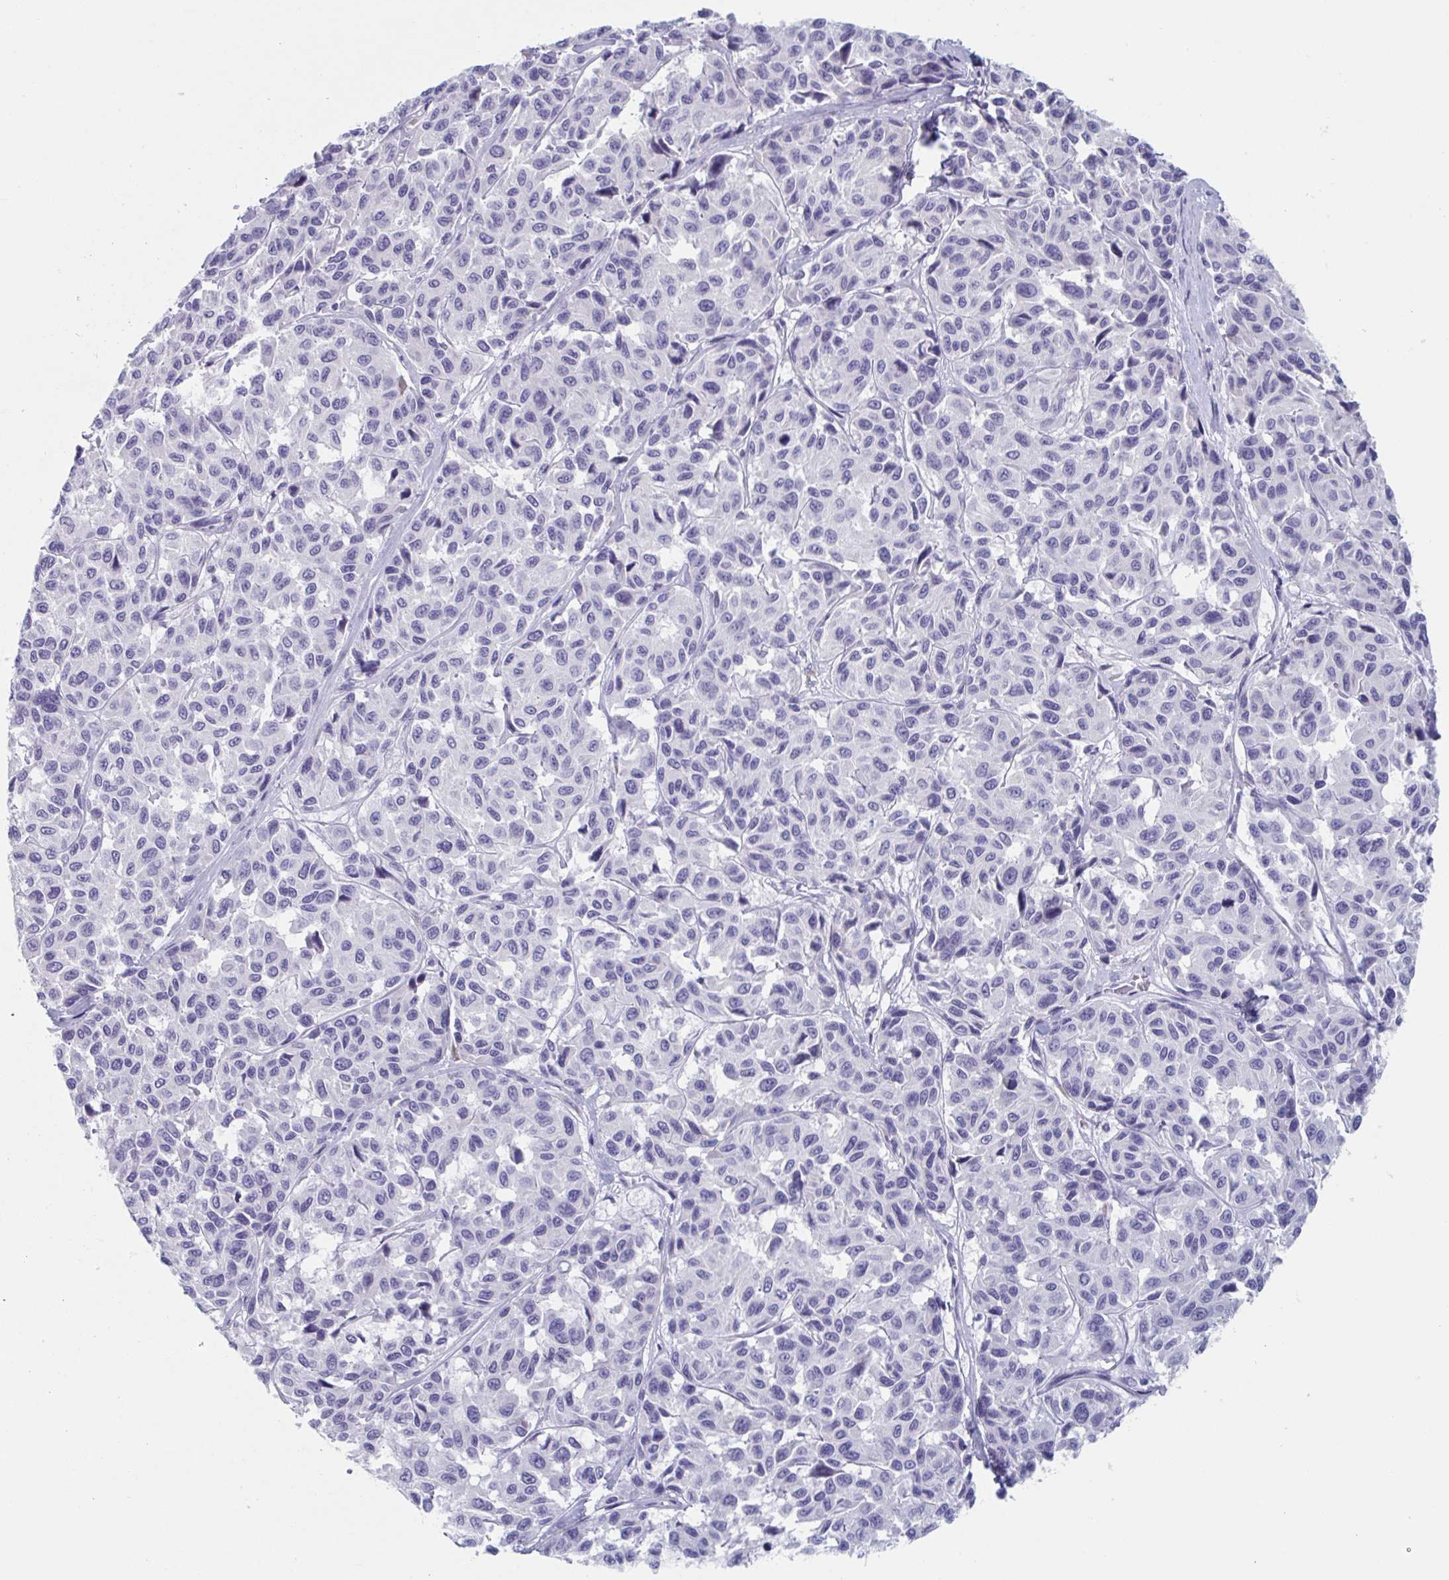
{"staining": {"intensity": "negative", "quantity": "none", "location": "none"}, "tissue": "melanoma", "cell_type": "Tumor cells", "image_type": "cancer", "snomed": [{"axis": "morphology", "description": "Malignant melanoma, NOS"}, {"axis": "topography", "description": "Skin"}], "caption": "A histopathology image of malignant melanoma stained for a protein exhibits no brown staining in tumor cells.", "gene": "HSD11B2", "patient": {"sex": "female", "age": 66}}